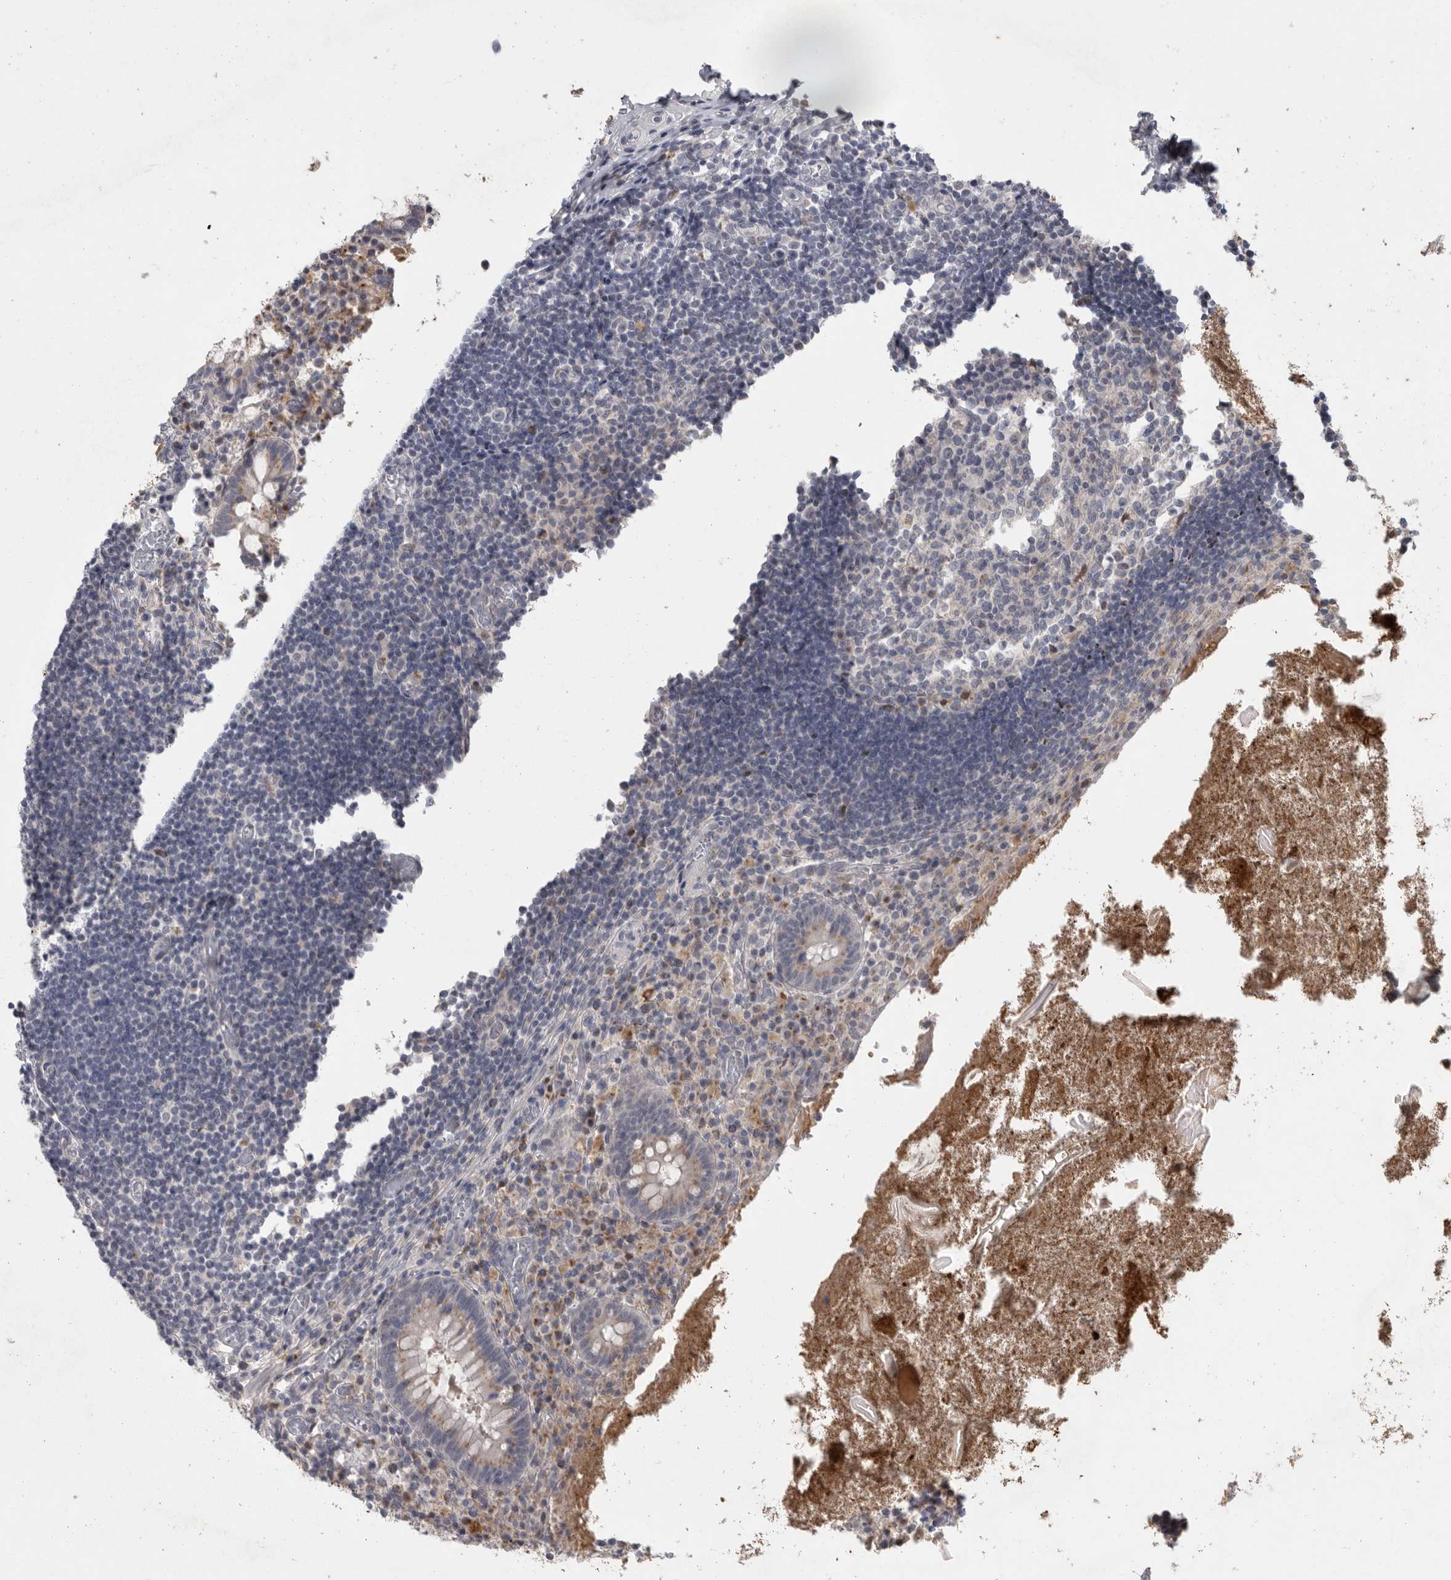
{"staining": {"intensity": "weak", "quantity": "25%-75%", "location": "cytoplasmic/membranous"}, "tissue": "appendix", "cell_type": "Glandular cells", "image_type": "normal", "snomed": [{"axis": "morphology", "description": "Normal tissue, NOS"}, {"axis": "topography", "description": "Appendix"}], "caption": "DAB immunohistochemical staining of normal appendix reveals weak cytoplasmic/membranous protein staining in approximately 25%-75% of glandular cells.", "gene": "MAN2A1", "patient": {"sex": "female", "age": 17}}